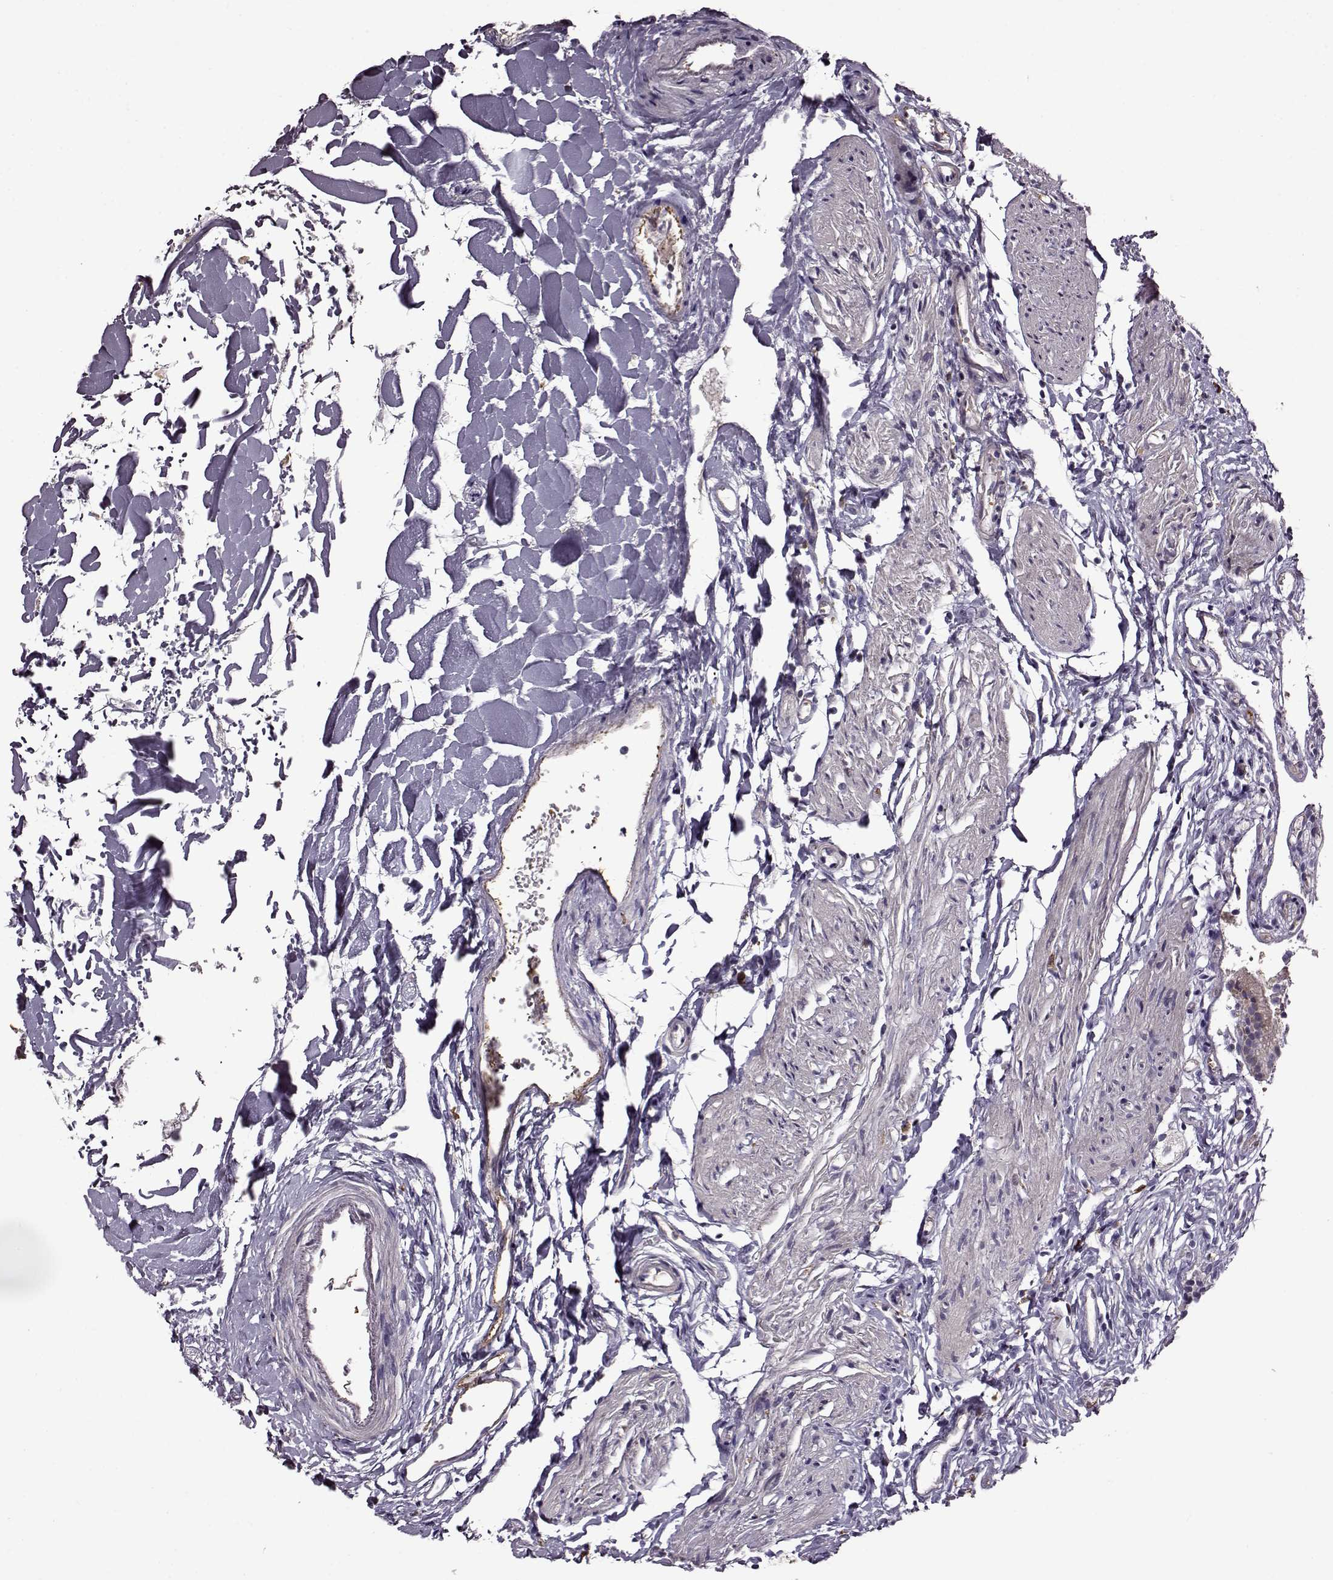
{"staining": {"intensity": "weak", "quantity": ">75%", "location": "cytoplasmic/membranous"}, "tissue": "gallbladder", "cell_type": "Glandular cells", "image_type": "normal", "snomed": [{"axis": "morphology", "description": "Normal tissue, NOS"}, {"axis": "topography", "description": "Gallbladder"}], "caption": "DAB immunohistochemical staining of unremarkable gallbladder reveals weak cytoplasmic/membranous protein positivity in about >75% of glandular cells.", "gene": "MTSS1", "patient": {"sex": "female", "age": 47}}